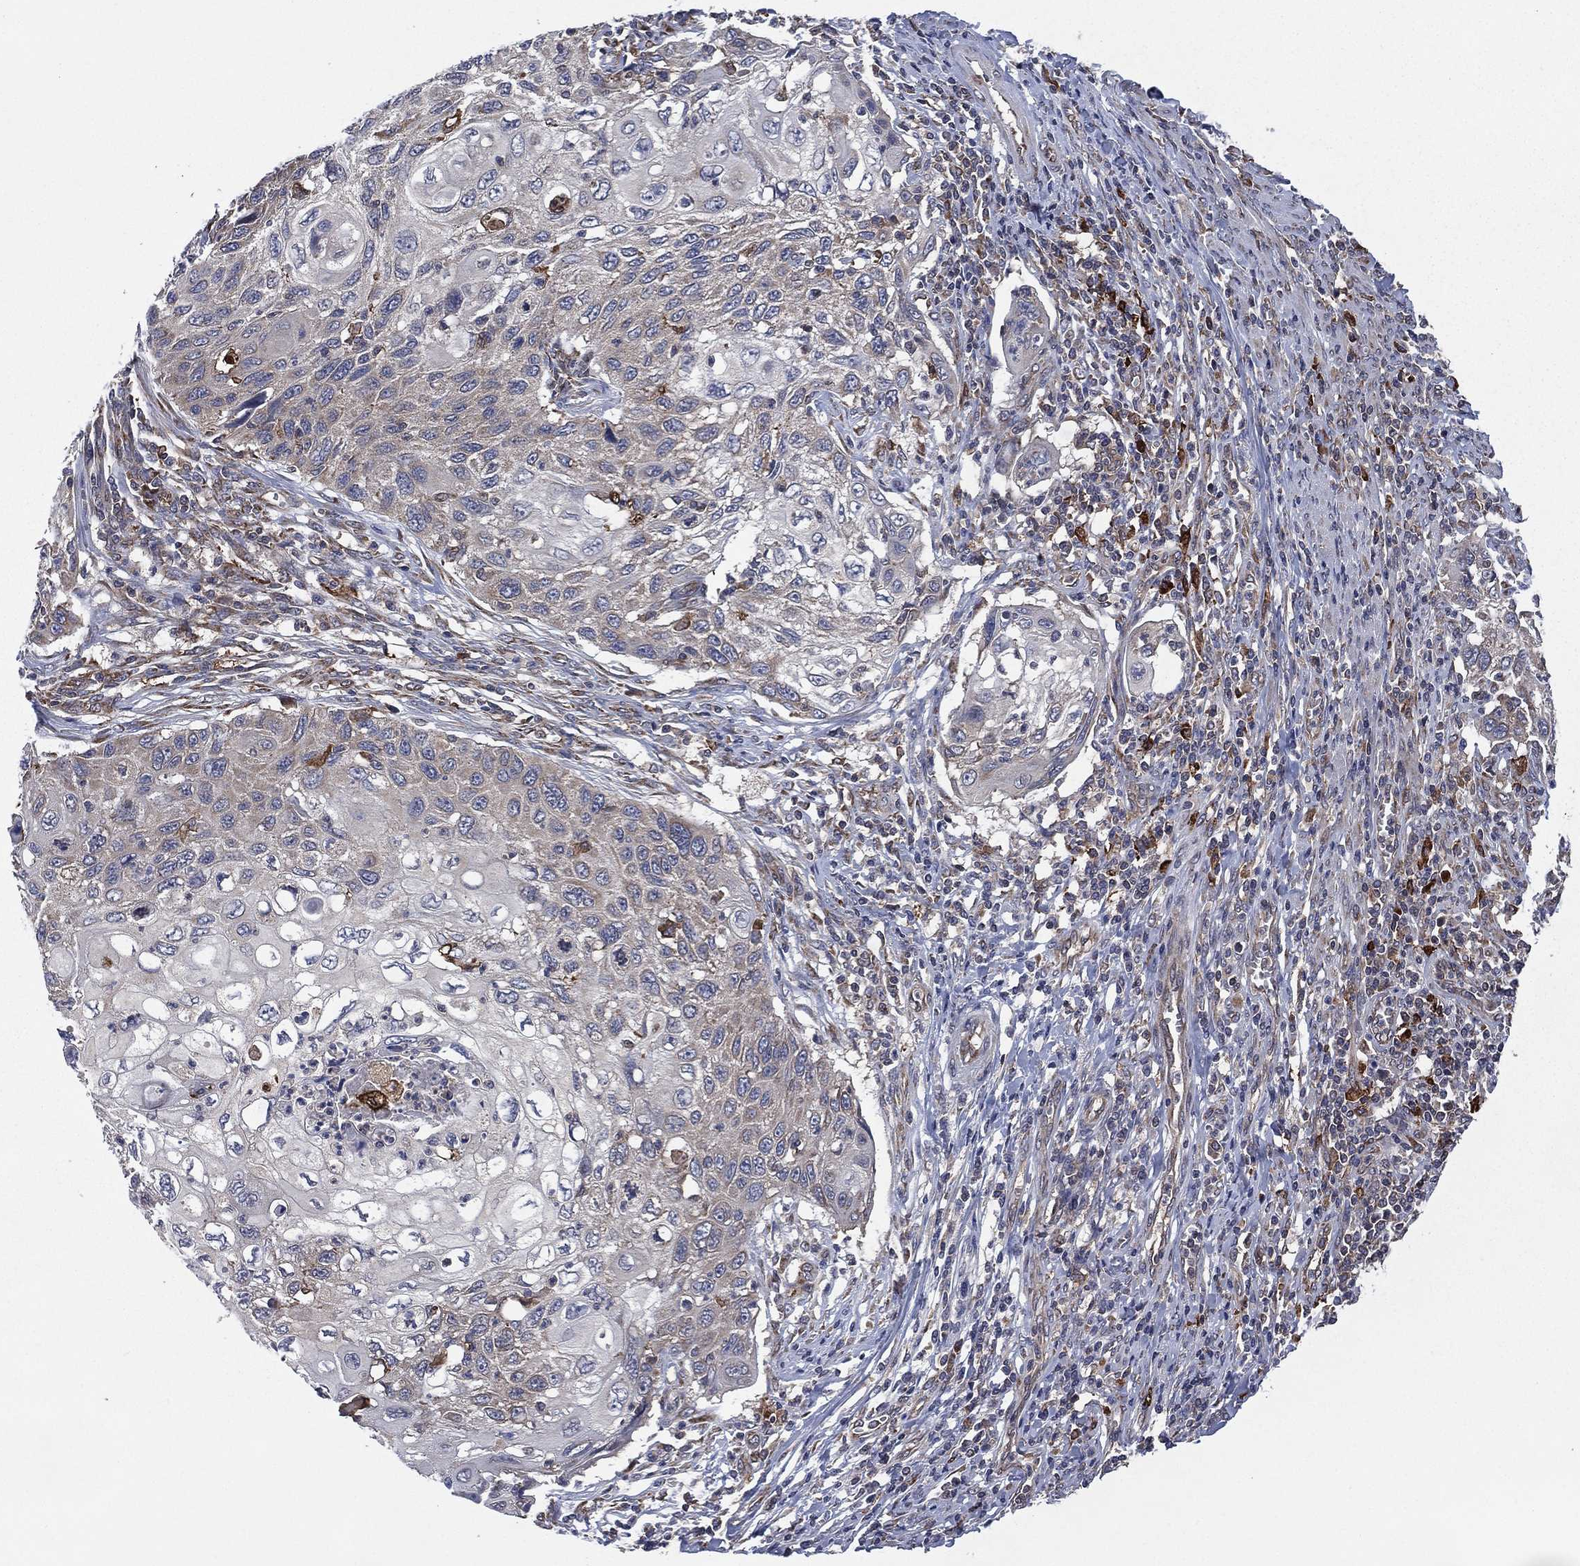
{"staining": {"intensity": "negative", "quantity": "none", "location": "none"}, "tissue": "cervical cancer", "cell_type": "Tumor cells", "image_type": "cancer", "snomed": [{"axis": "morphology", "description": "Squamous cell carcinoma, NOS"}, {"axis": "topography", "description": "Cervix"}], "caption": "An immunohistochemistry (IHC) micrograph of cervical cancer is shown. There is no staining in tumor cells of cervical cancer.", "gene": "C2orf76", "patient": {"sex": "female", "age": 70}}